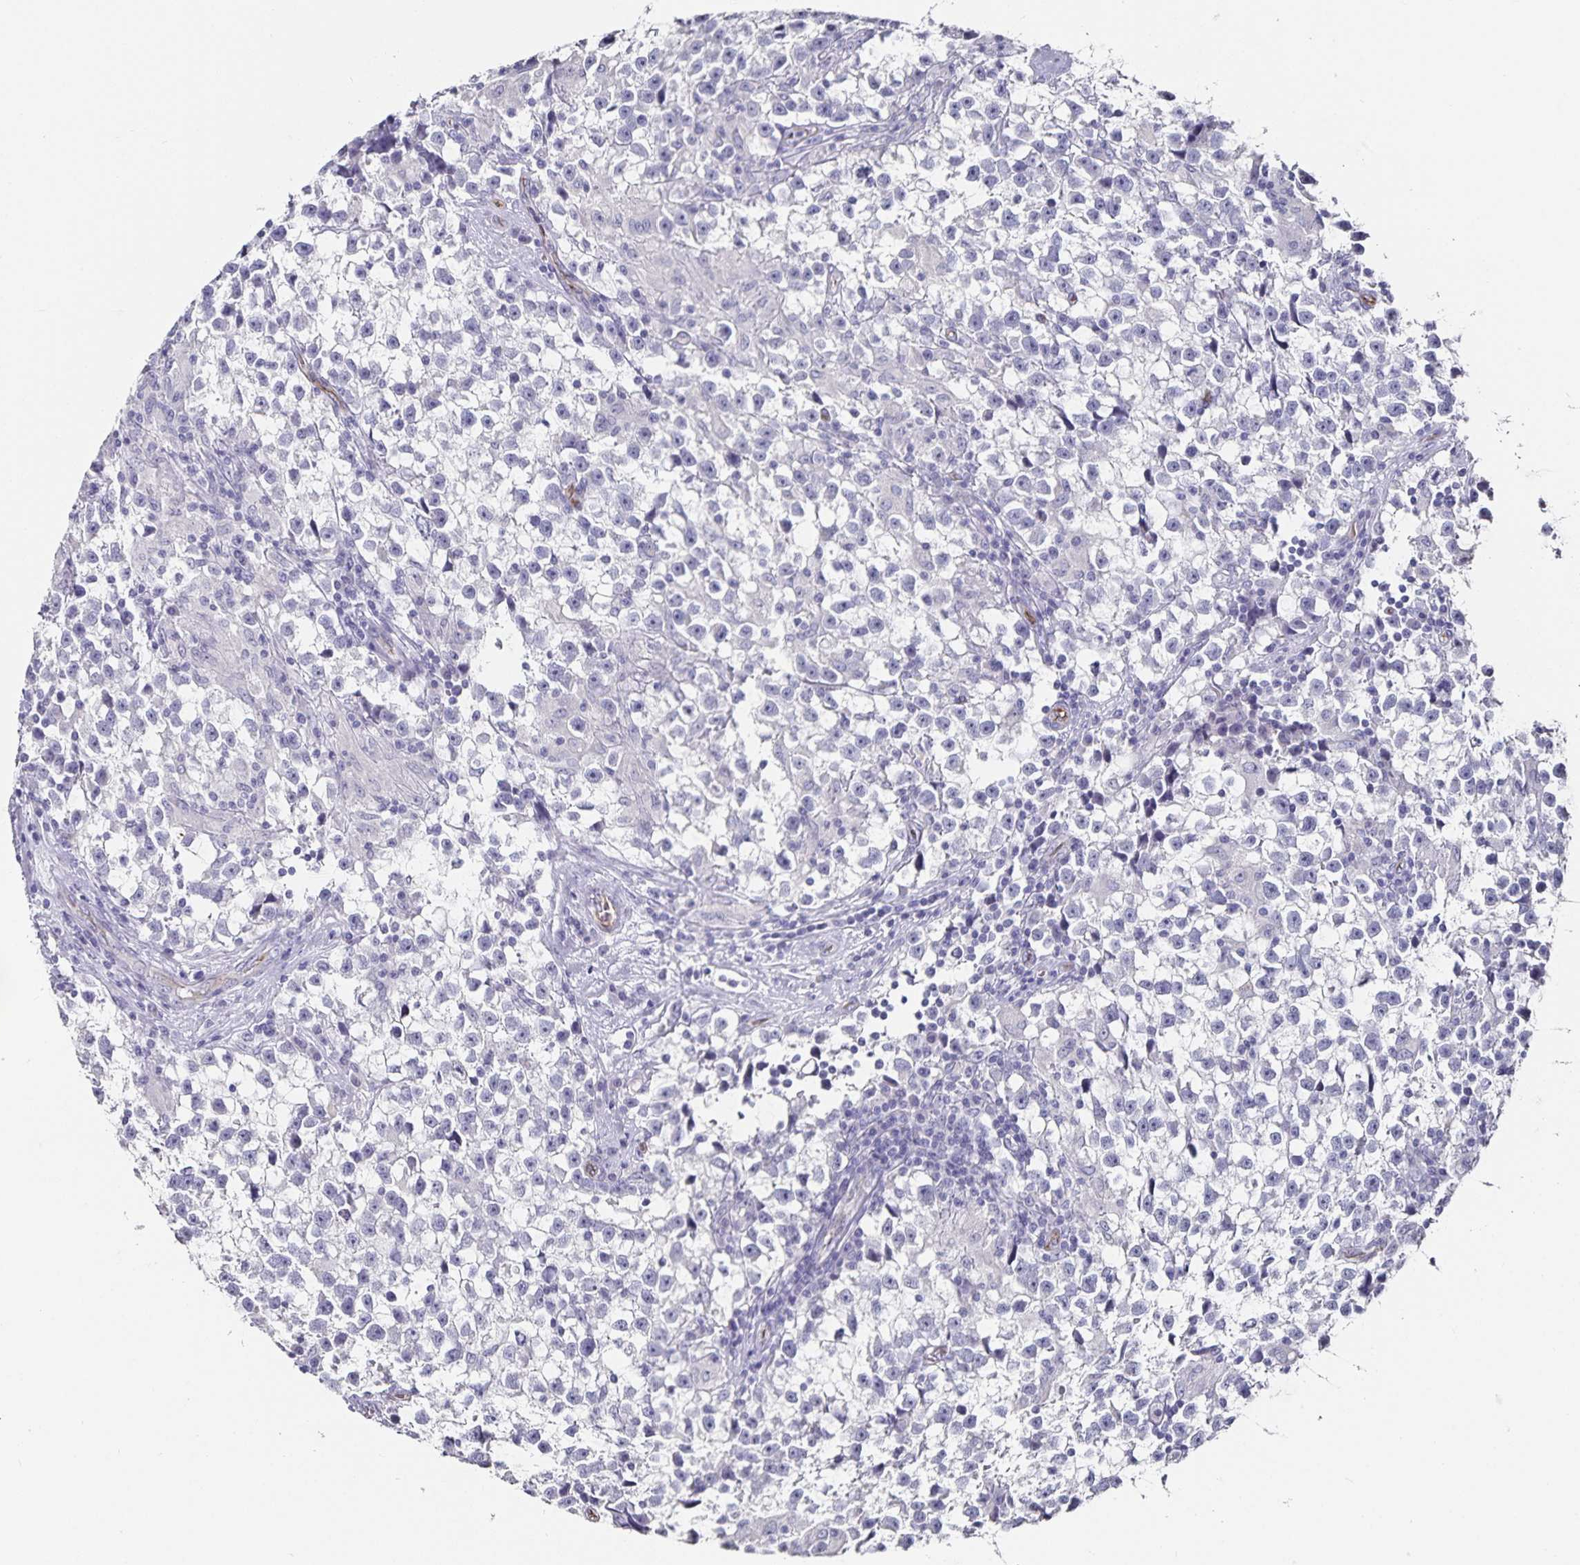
{"staining": {"intensity": "negative", "quantity": "none", "location": "none"}, "tissue": "testis cancer", "cell_type": "Tumor cells", "image_type": "cancer", "snomed": [{"axis": "morphology", "description": "Seminoma, NOS"}, {"axis": "topography", "description": "Testis"}], "caption": "Histopathology image shows no protein positivity in tumor cells of testis cancer tissue. Brightfield microscopy of immunohistochemistry stained with DAB (brown) and hematoxylin (blue), captured at high magnification.", "gene": "PODXL", "patient": {"sex": "male", "age": 31}}